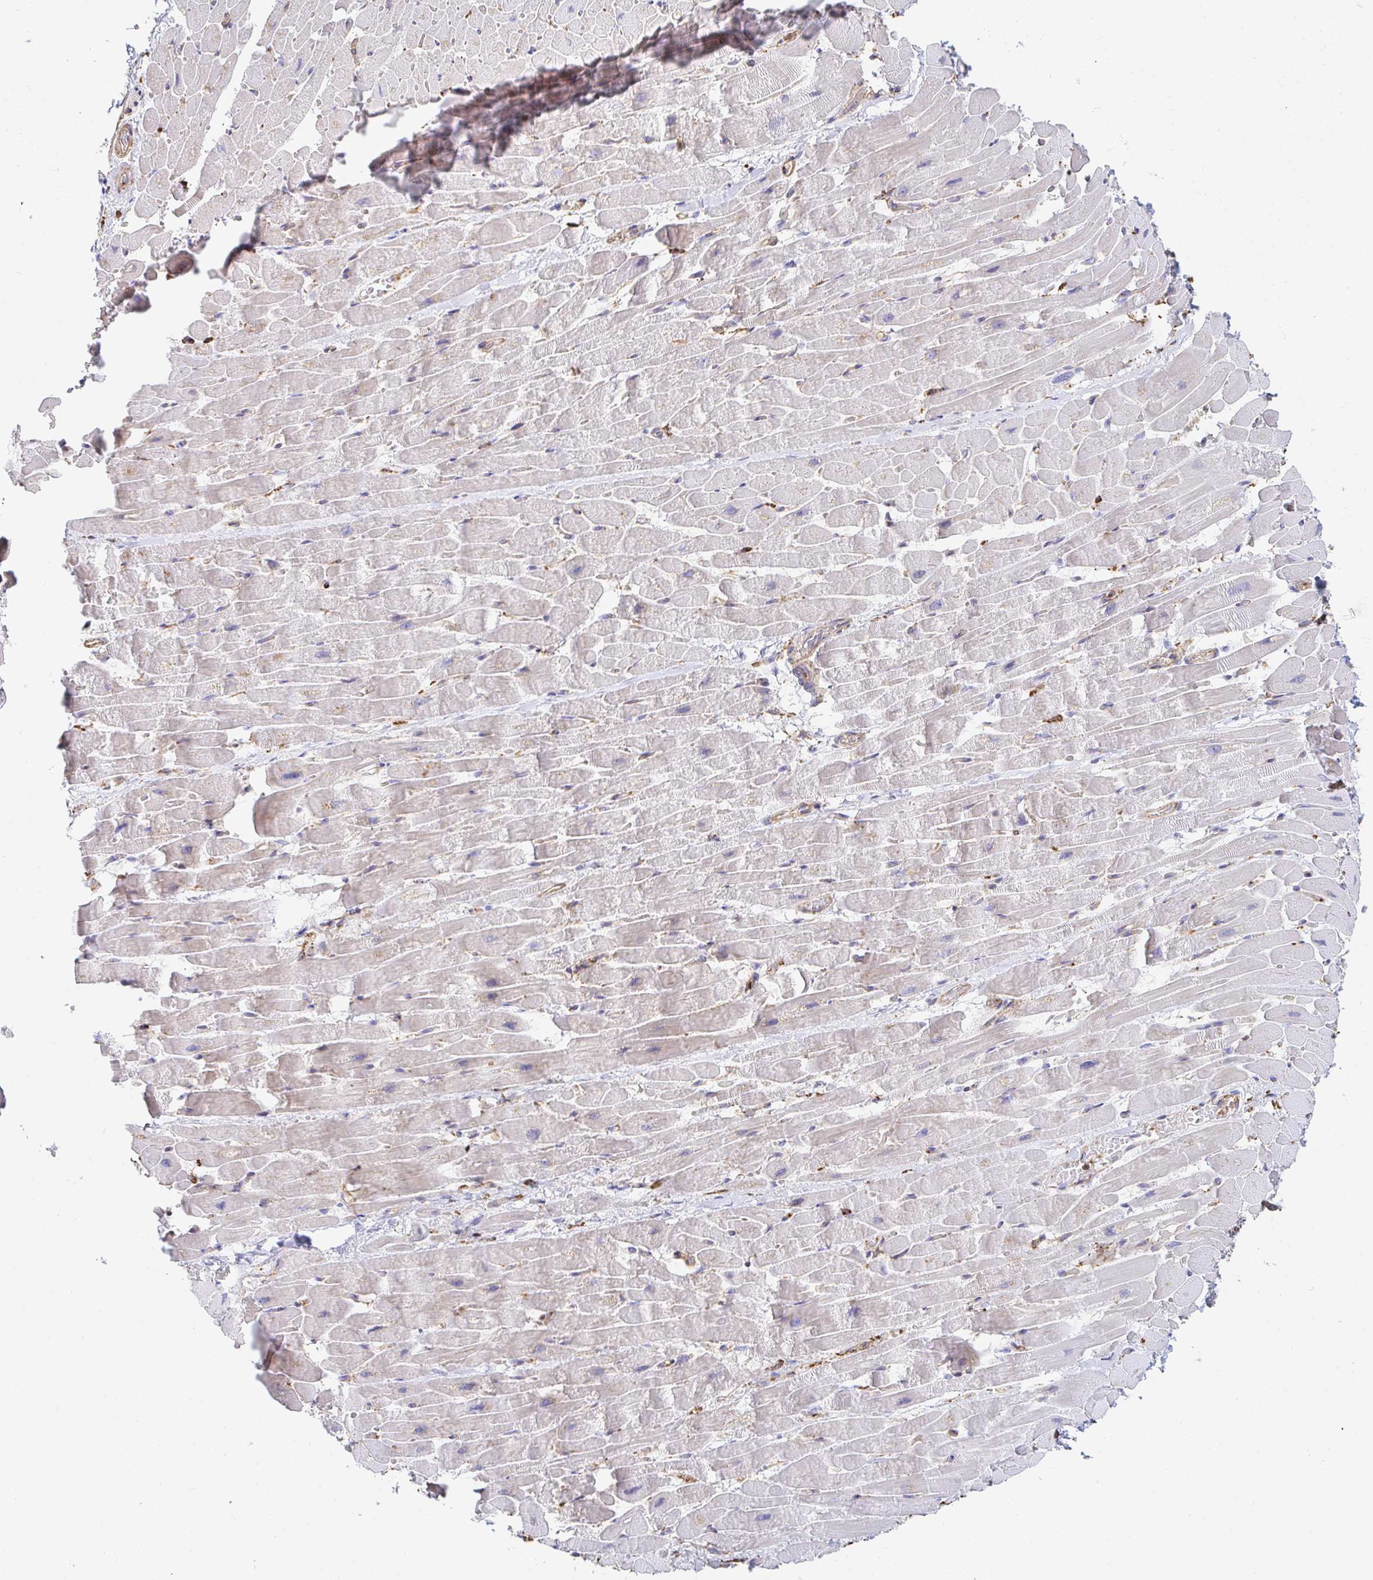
{"staining": {"intensity": "negative", "quantity": "none", "location": "none"}, "tissue": "heart muscle", "cell_type": "Cardiomyocytes", "image_type": "normal", "snomed": [{"axis": "morphology", "description": "Normal tissue, NOS"}, {"axis": "topography", "description": "Heart"}], "caption": "Cardiomyocytes are negative for brown protein staining in benign heart muscle. Nuclei are stained in blue.", "gene": "PTPN14", "patient": {"sex": "male", "age": 37}}